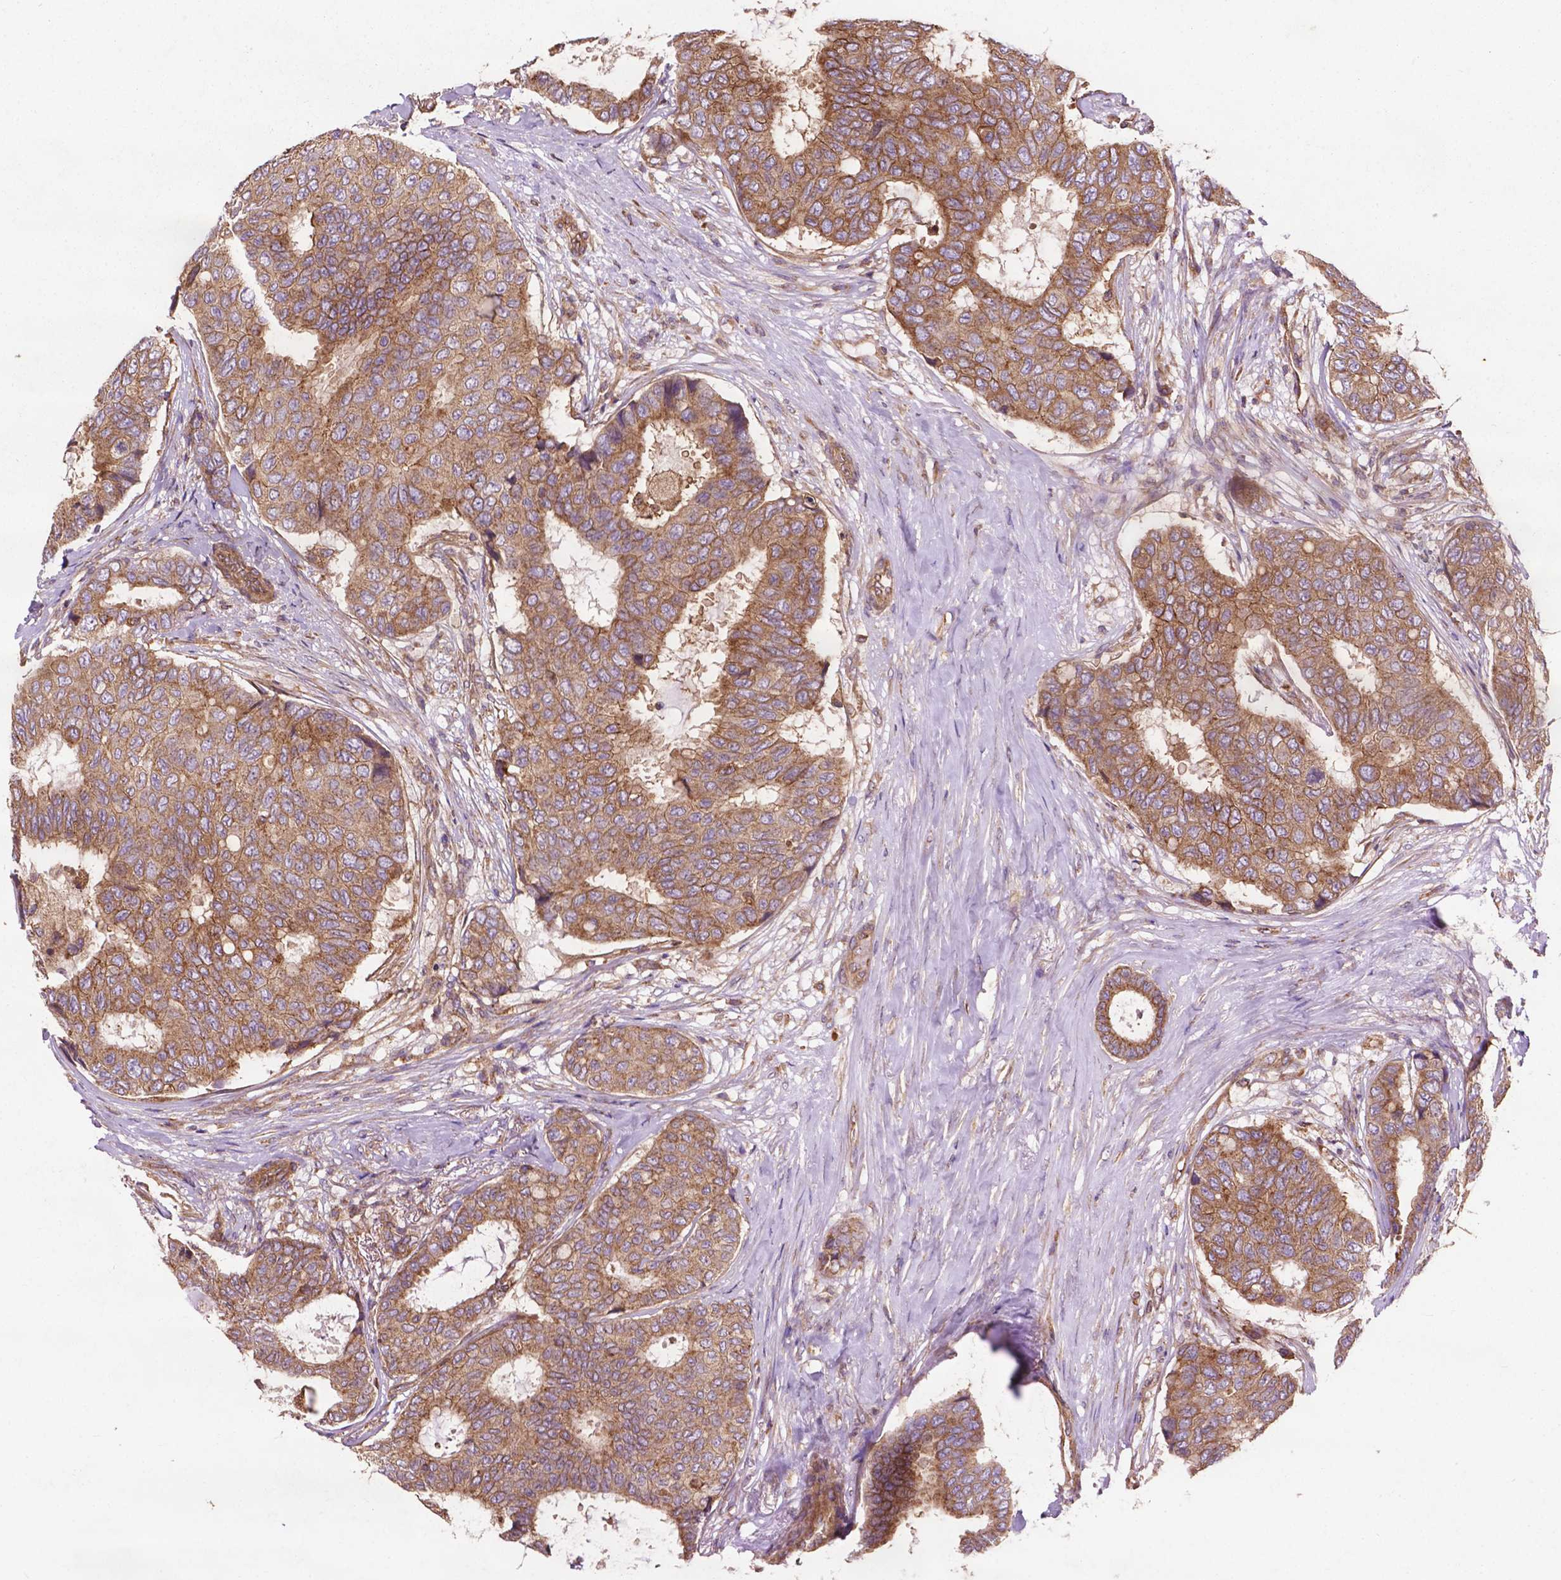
{"staining": {"intensity": "moderate", "quantity": ">75%", "location": "cytoplasmic/membranous"}, "tissue": "breast cancer", "cell_type": "Tumor cells", "image_type": "cancer", "snomed": [{"axis": "morphology", "description": "Duct carcinoma"}, {"axis": "topography", "description": "Breast"}], "caption": "About >75% of tumor cells in human intraductal carcinoma (breast) display moderate cytoplasmic/membranous protein positivity as visualized by brown immunohistochemical staining.", "gene": "CCDC71L", "patient": {"sex": "female", "age": 75}}